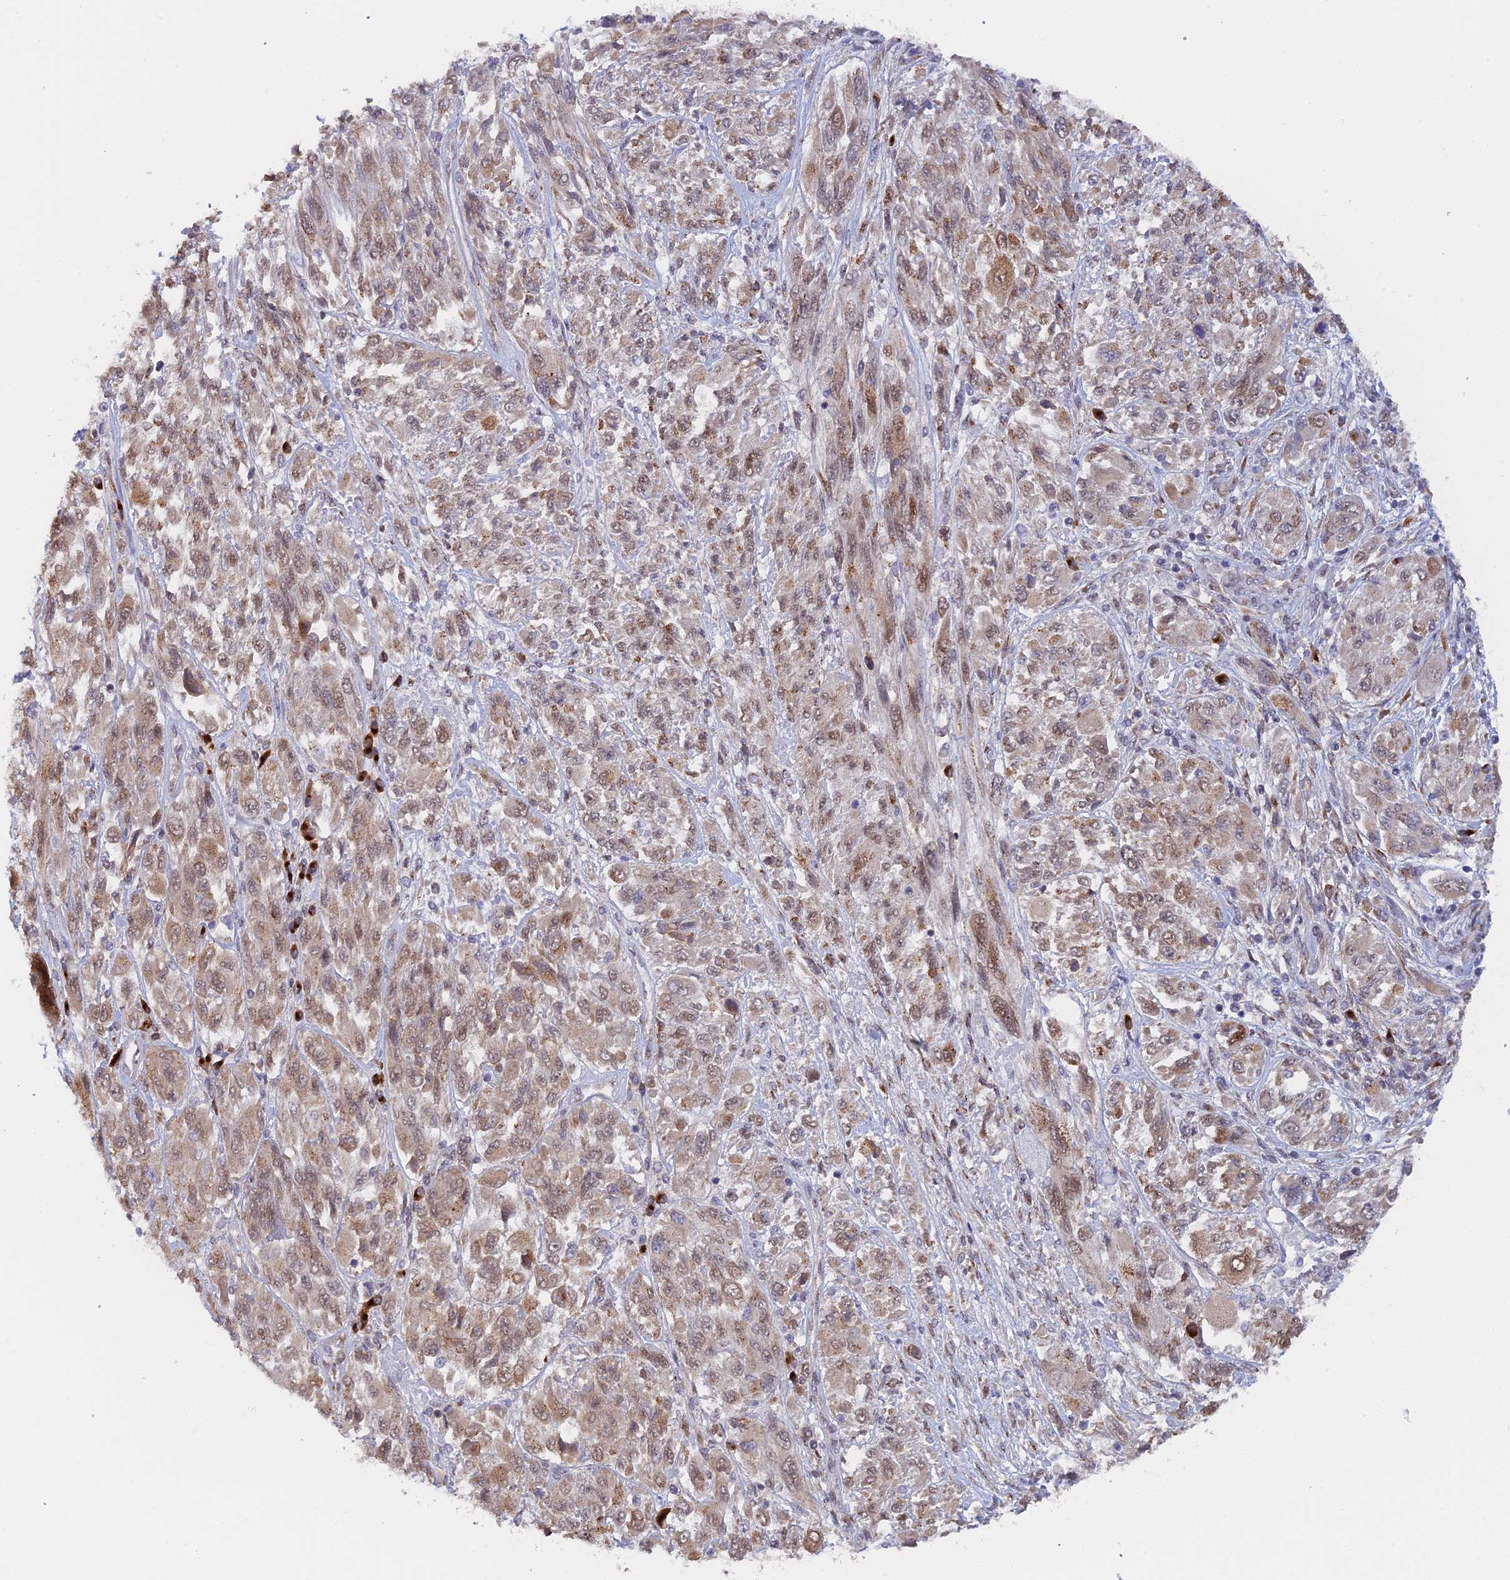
{"staining": {"intensity": "moderate", "quantity": ">75%", "location": "cytoplasmic/membranous,nuclear"}, "tissue": "melanoma", "cell_type": "Tumor cells", "image_type": "cancer", "snomed": [{"axis": "morphology", "description": "Malignant melanoma, NOS"}, {"axis": "topography", "description": "Skin"}], "caption": "Immunohistochemistry of melanoma shows medium levels of moderate cytoplasmic/membranous and nuclear positivity in approximately >75% of tumor cells.", "gene": "SNX17", "patient": {"sex": "female", "age": 91}}